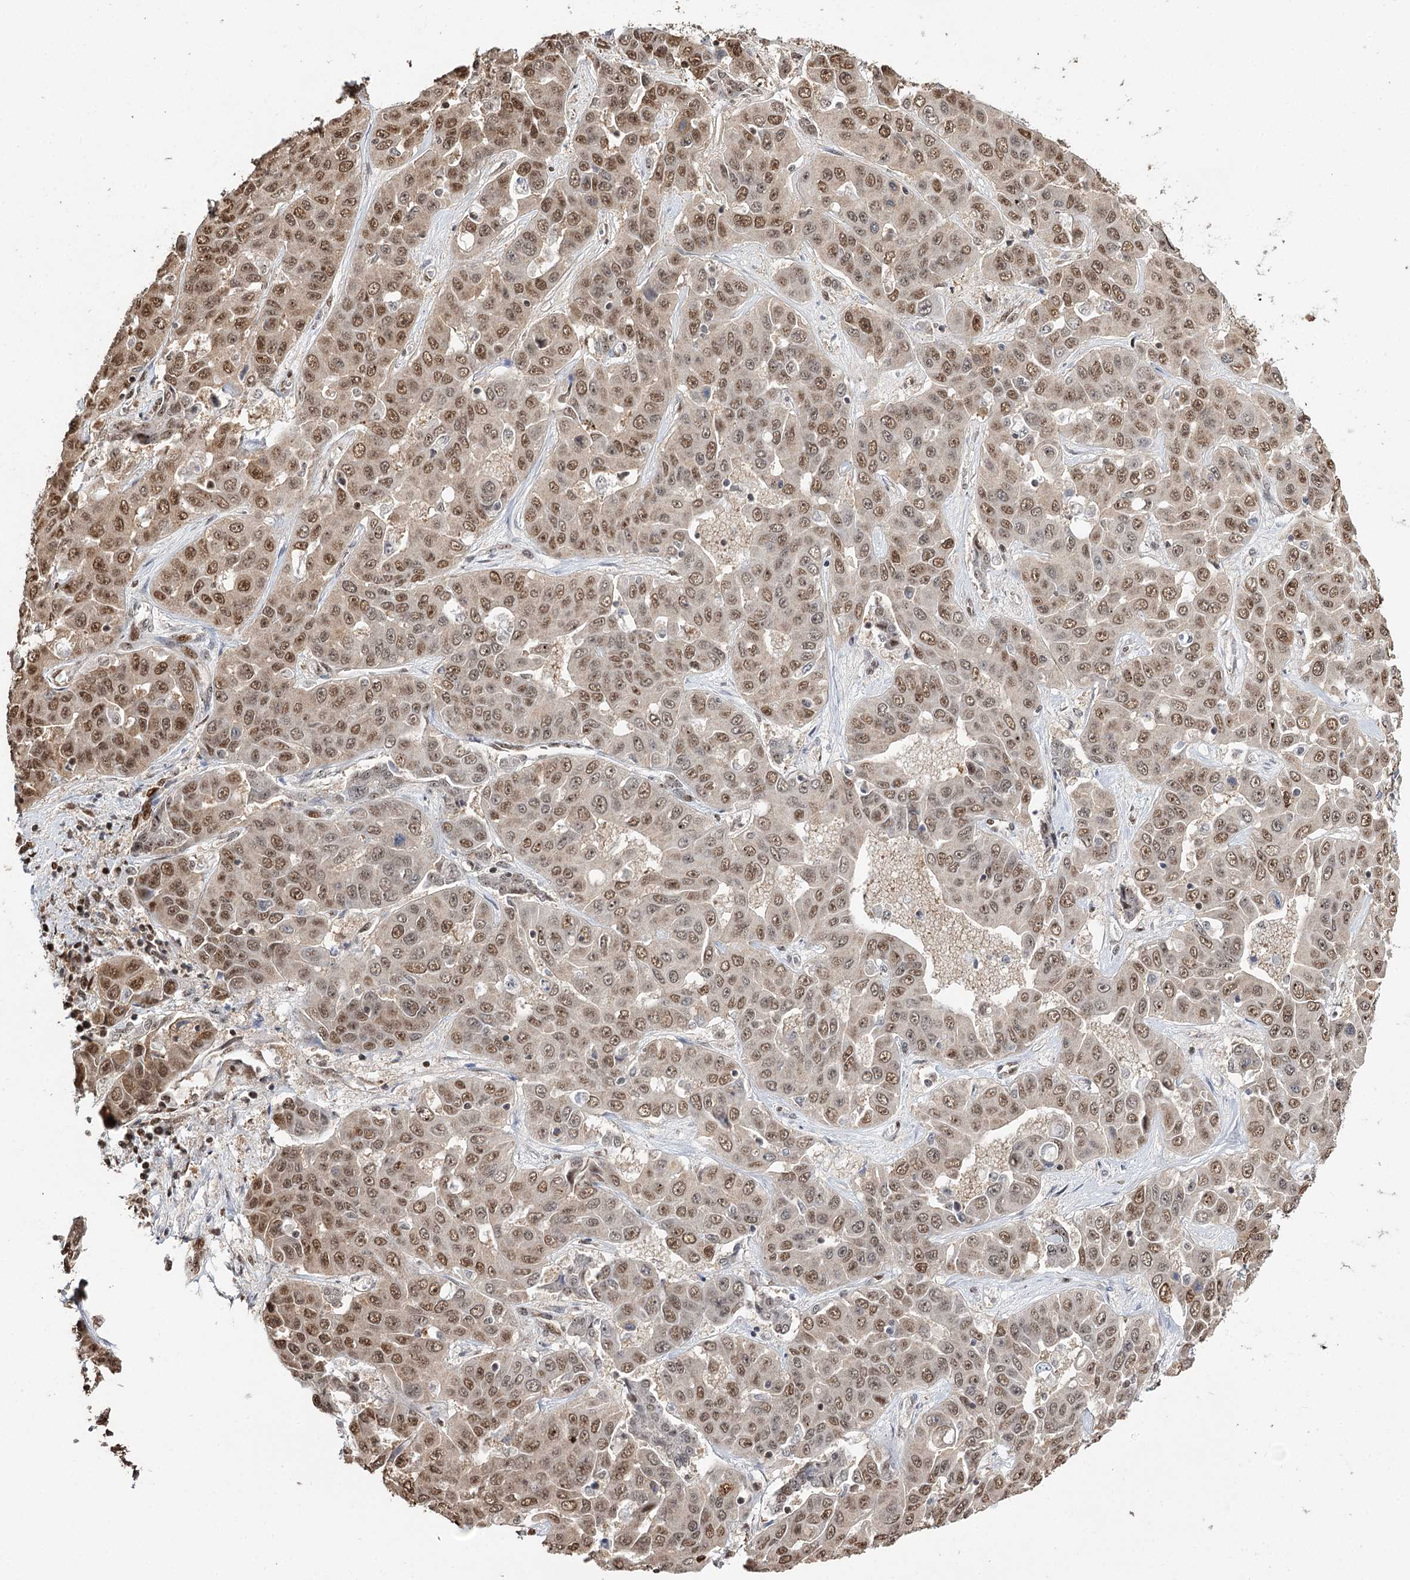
{"staining": {"intensity": "moderate", "quantity": ">75%", "location": "nuclear"}, "tissue": "liver cancer", "cell_type": "Tumor cells", "image_type": "cancer", "snomed": [{"axis": "morphology", "description": "Cholangiocarcinoma"}, {"axis": "topography", "description": "Liver"}], "caption": "Cholangiocarcinoma (liver) stained with a brown dye demonstrates moderate nuclear positive expression in approximately >75% of tumor cells.", "gene": "RPS27A", "patient": {"sex": "female", "age": 52}}